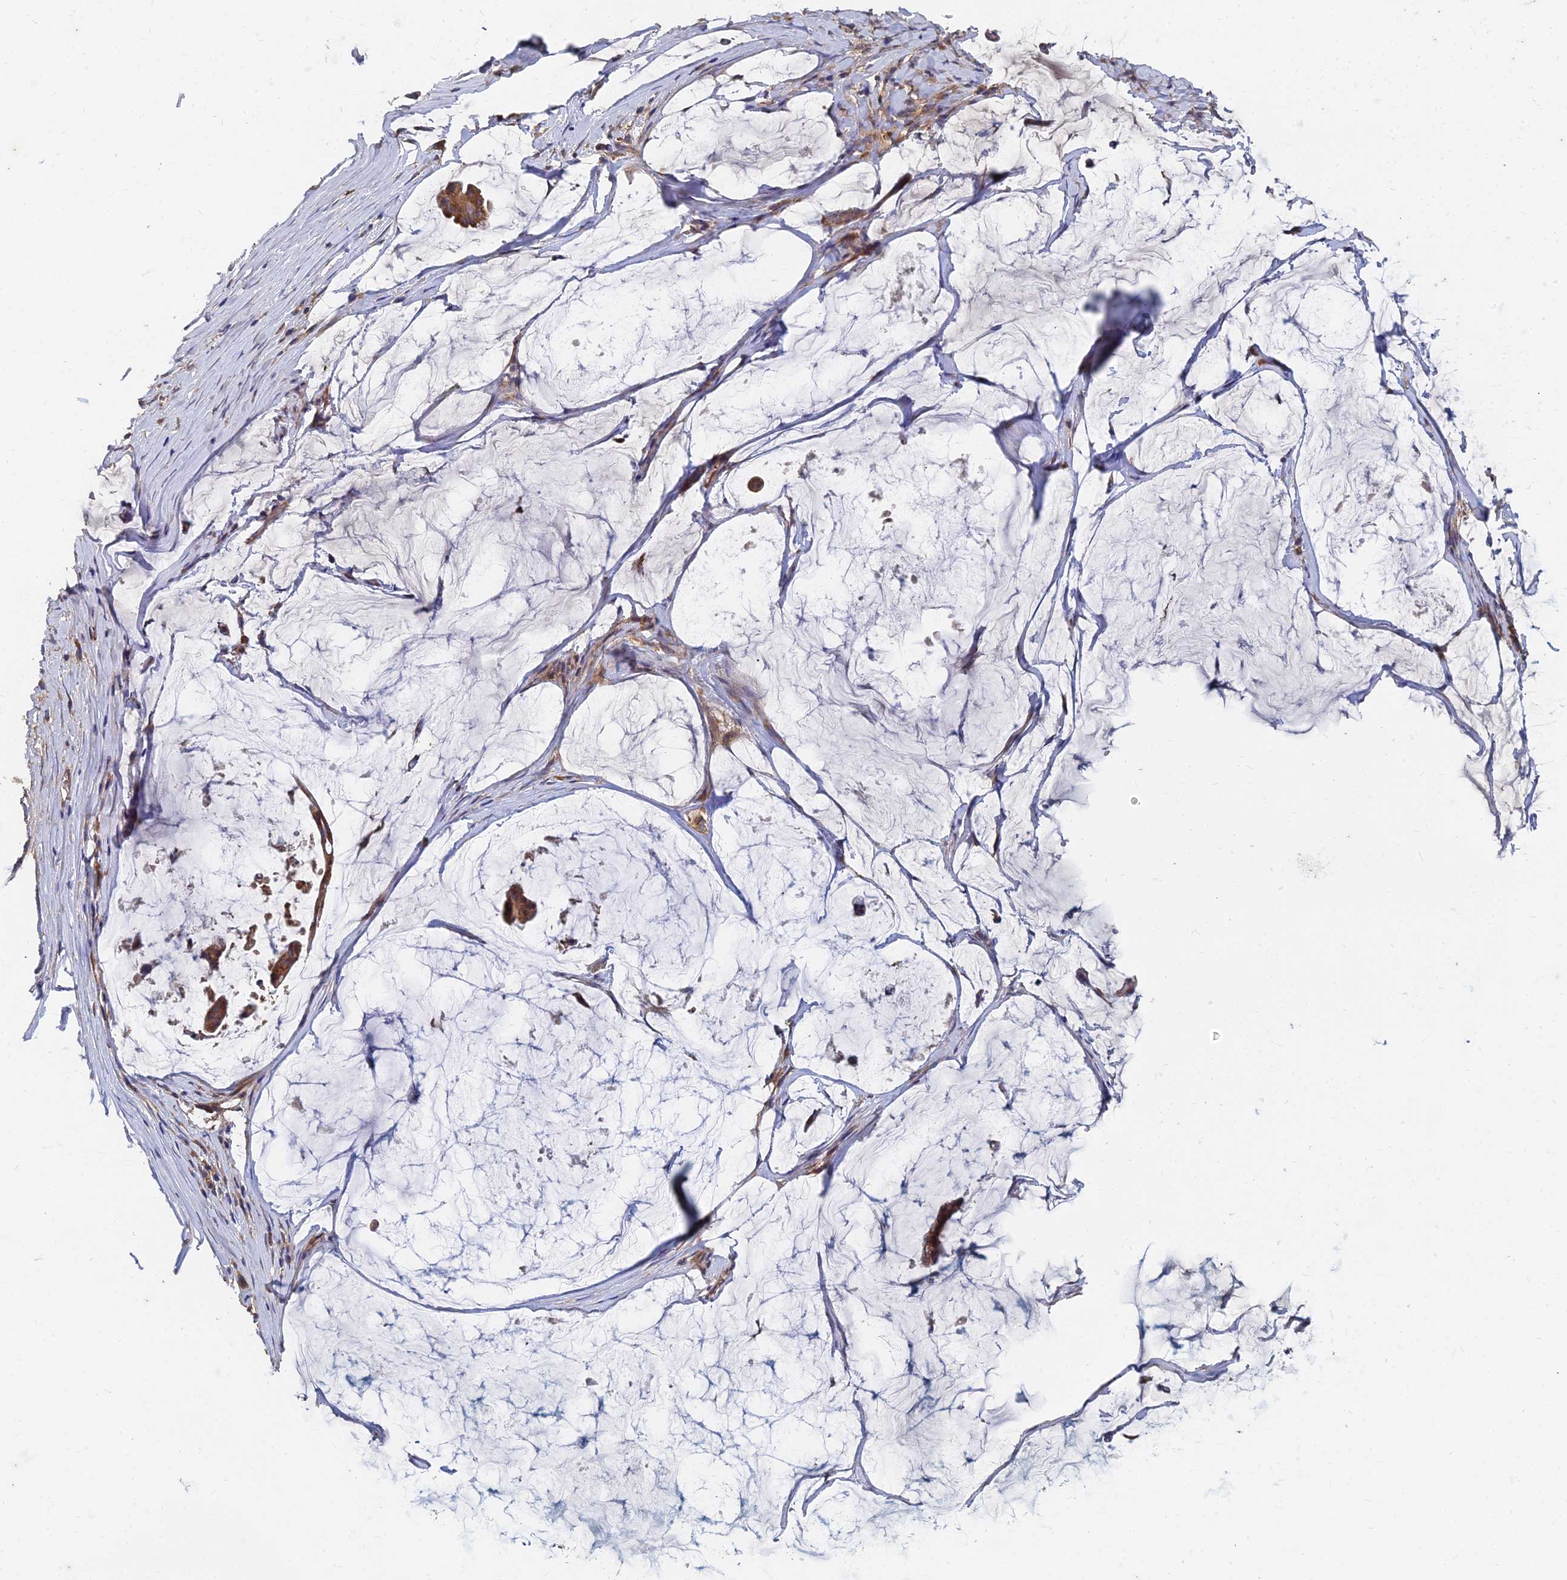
{"staining": {"intensity": "moderate", "quantity": ">75%", "location": "cytoplasmic/membranous"}, "tissue": "ovarian cancer", "cell_type": "Tumor cells", "image_type": "cancer", "snomed": [{"axis": "morphology", "description": "Cystadenocarcinoma, mucinous, NOS"}, {"axis": "topography", "description": "Ovary"}], "caption": "This is an image of immunohistochemistry staining of mucinous cystadenocarcinoma (ovarian), which shows moderate expression in the cytoplasmic/membranous of tumor cells.", "gene": "CCZ1", "patient": {"sex": "female", "age": 73}}